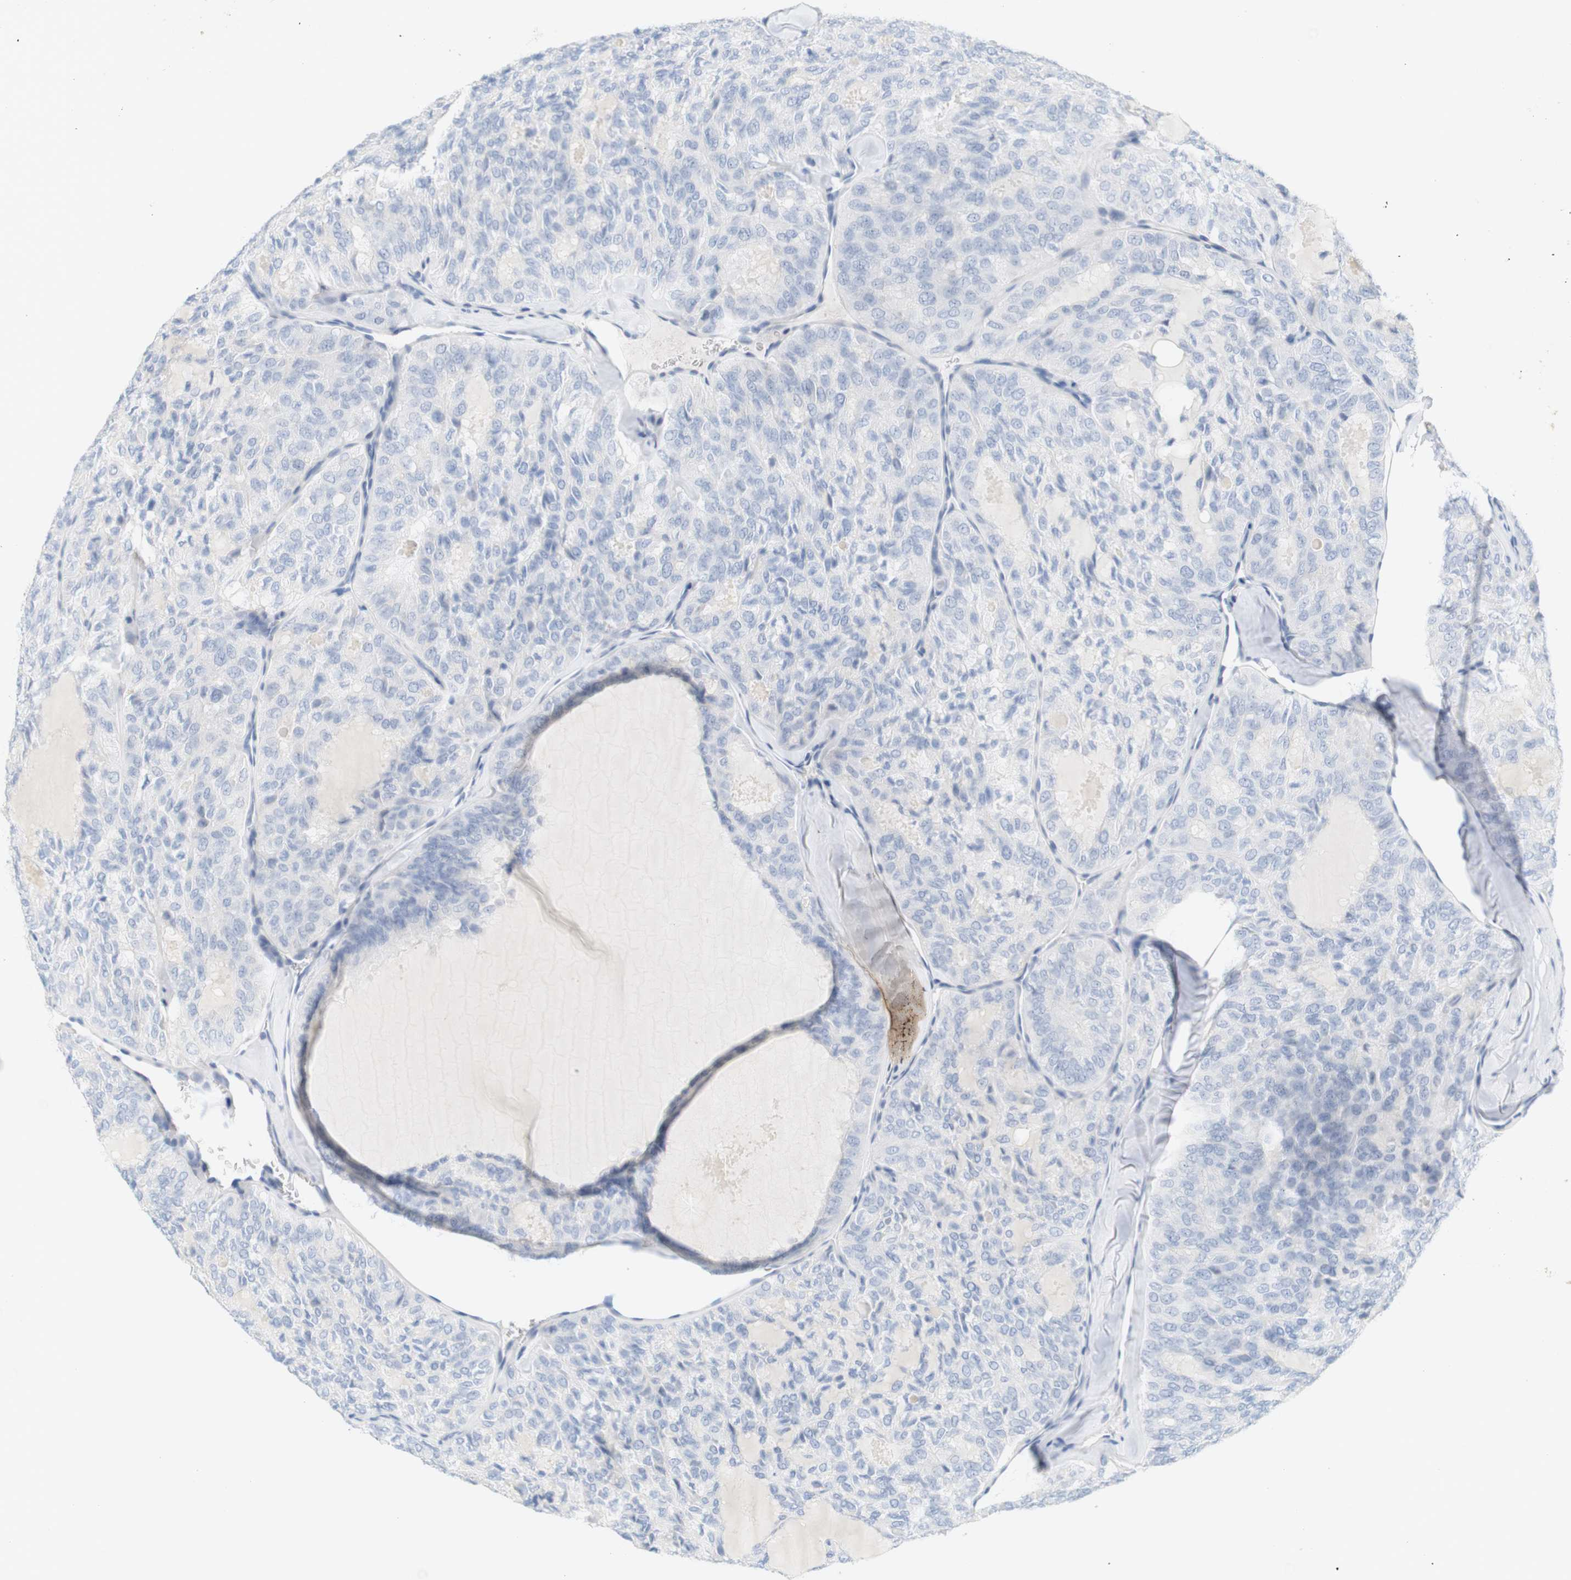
{"staining": {"intensity": "negative", "quantity": "none", "location": "none"}, "tissue": "thyroid cancer", "cell_type": "Tumor cells", "image_type": "cancer", "snomed": [{"axis": "morphology", "description": "Follicular adenoma carcinoma, NOS"}, {"axis": "topography", "description": "Thyroid gland"}], "caption": "Immunohistochemistry (IHC) photomicrograph of neoplastic tissue: thyroid follicular adenoma carcinoma stained with DAB exhibits no significant protein positivity in tumor cells.", "gene": "RGS9", "patient": {"sex": "male", "age": 75}}